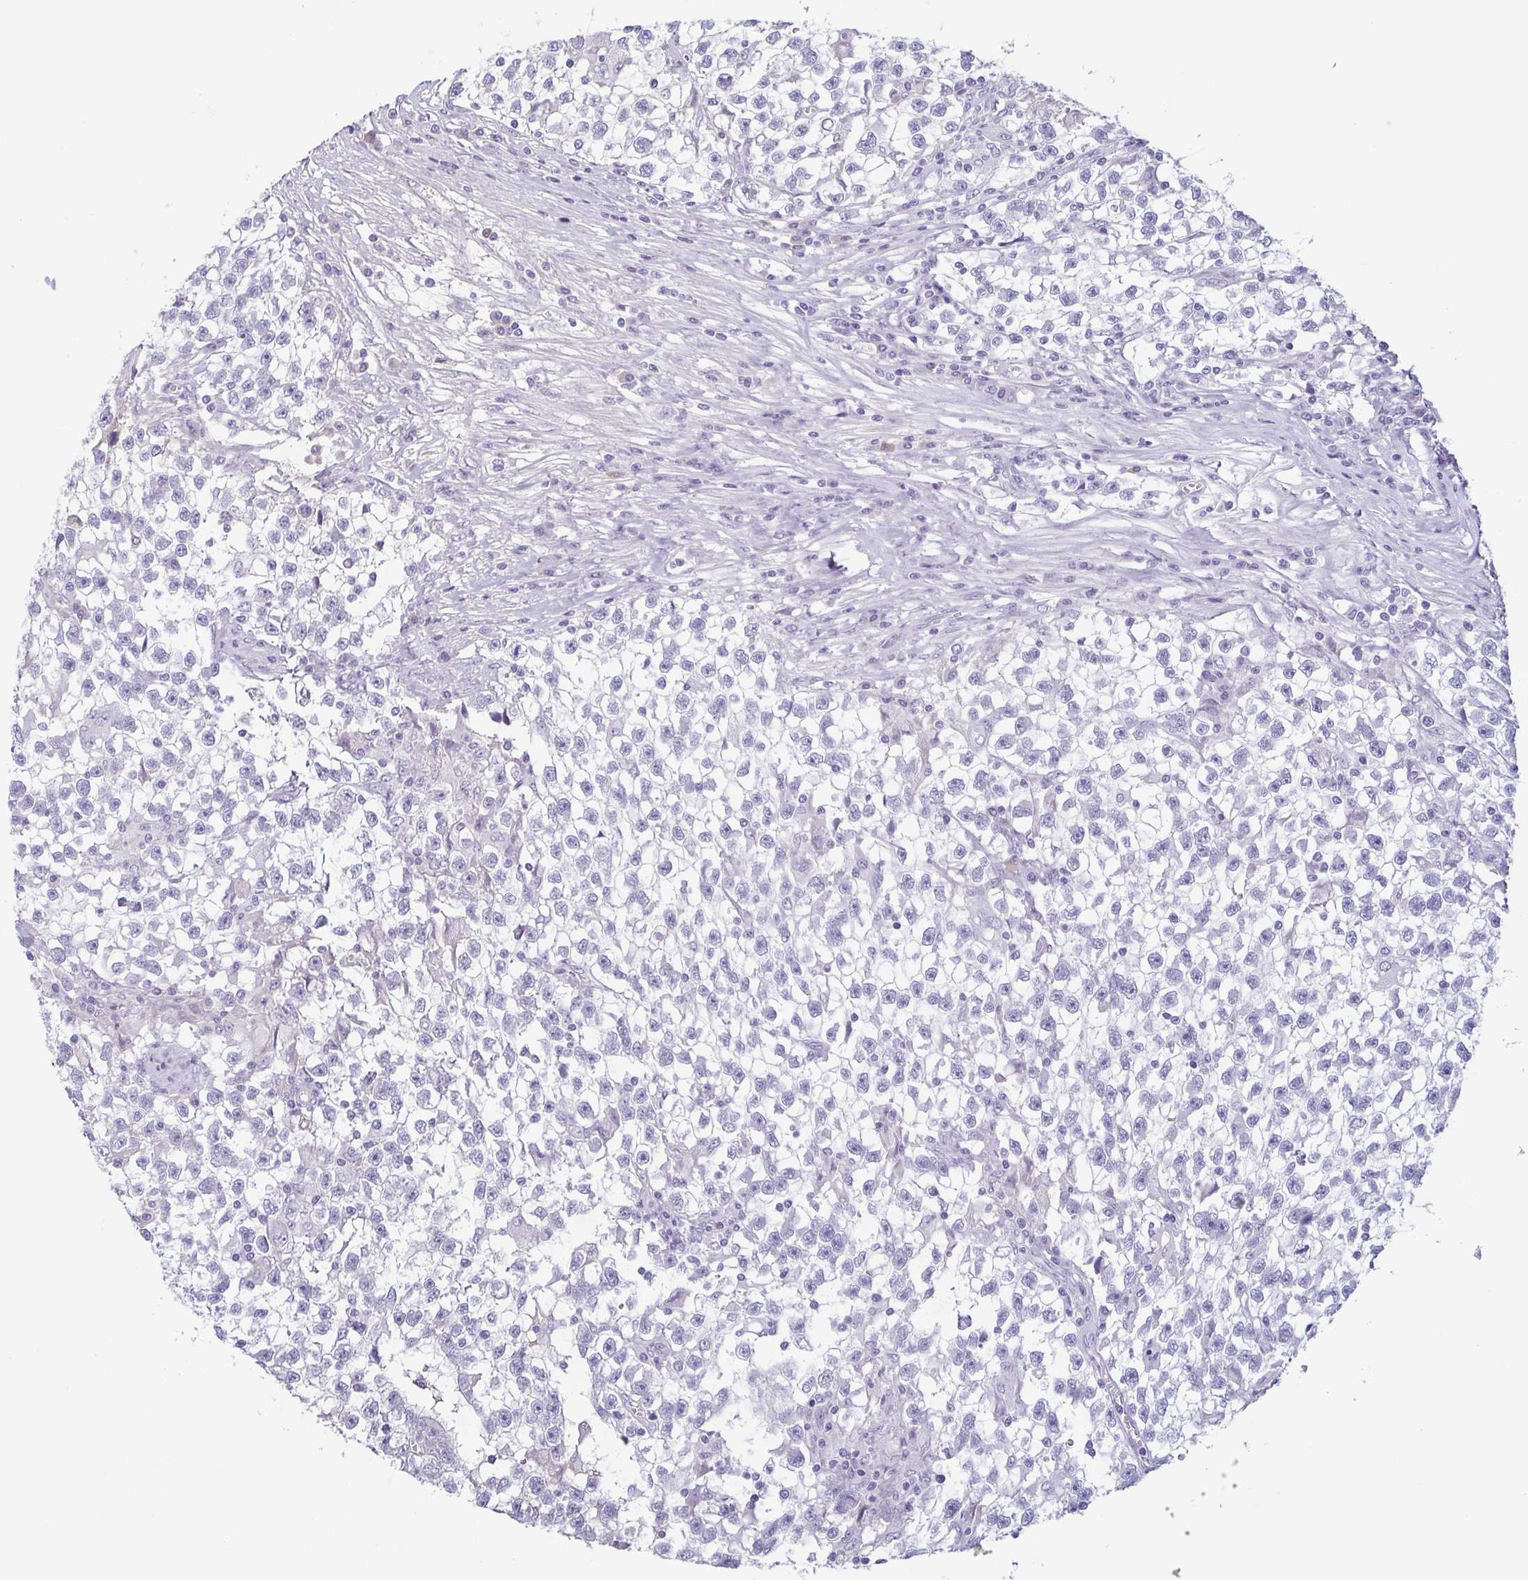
{"staining": {"intensity": "negative", "quantity": "none", "location": "none"}, "tissue": "testis cancer", "cell_type": "Tumor cells", "image_type": "cancer", "snomed": [{"axis": "morphology", "description": "Seminoma, NOS"}, {"axis": "topography", "description": "Testis"}], "caption": "High power microscopy photomicrograph of an immunohistochemistry image of testis cancer (seminoma), revealing no significant positivity in tumor cells.", "gene": "ECM1", "patient": {"sex": "male", "age": 31}}